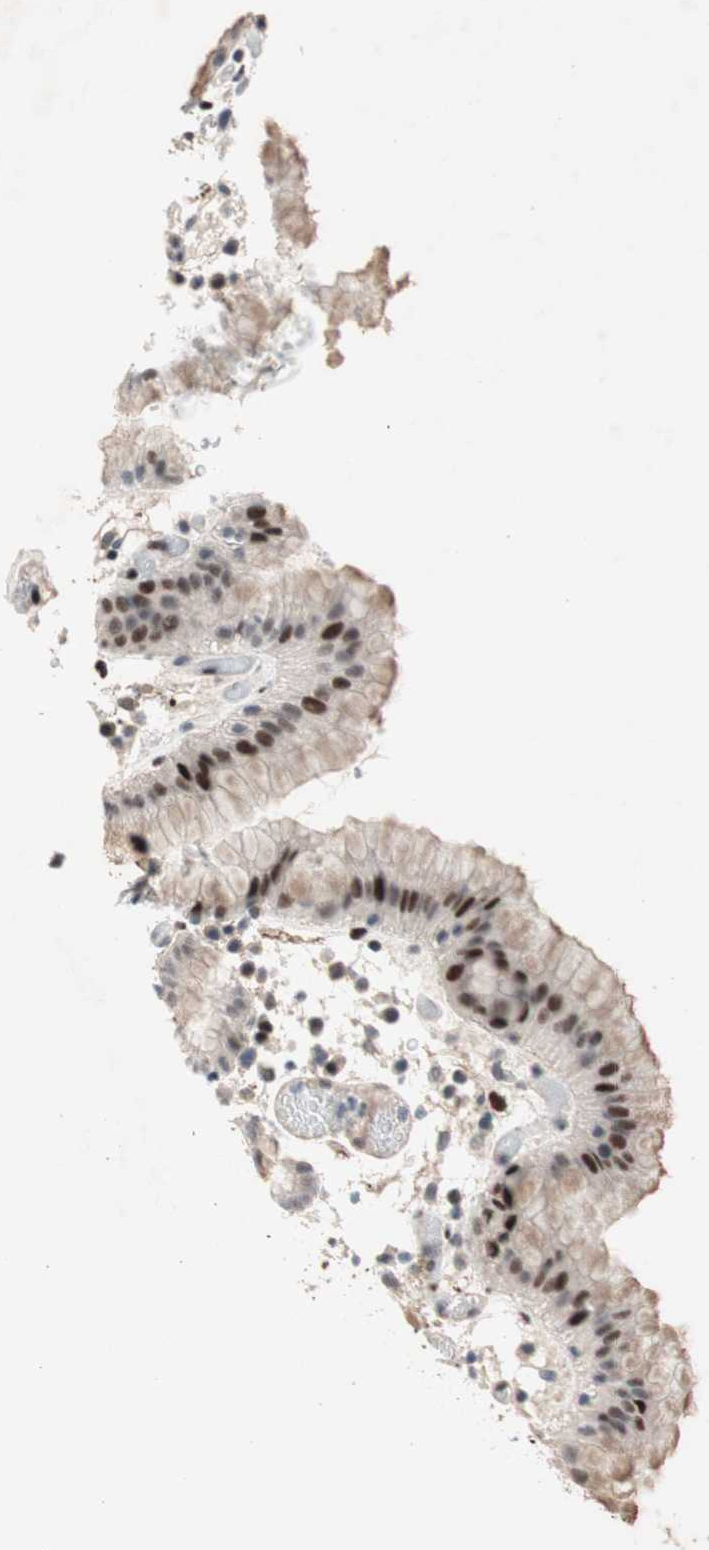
{"staining": {"intensity": "moderate", "quantity": "<25%", "location": "cytoplasmic/membranous,nuclear"}, "tissue": "stomach", "cell_type": "Glandular cells", "image_type": "normal", "snomed": [{"axis": "morphology", "description": "Normal tissue, NOS"}, {"axis": "topography", "description": "Stomach"}, {"axis": "topography", "description": "Stomach, lower"}], "caption": "A high-resolution histopathology image shows immunohistochemistry staining of normal stomach, which exhibits moderate cytoplasmic/membranous,nuclear expression in approximately <25% of glandular cells. (DAB IHC, brown staining for protein, blue staining for nuclei).", "gene": "FBXO44", "patient": {"sex": "female", "age": 75}}